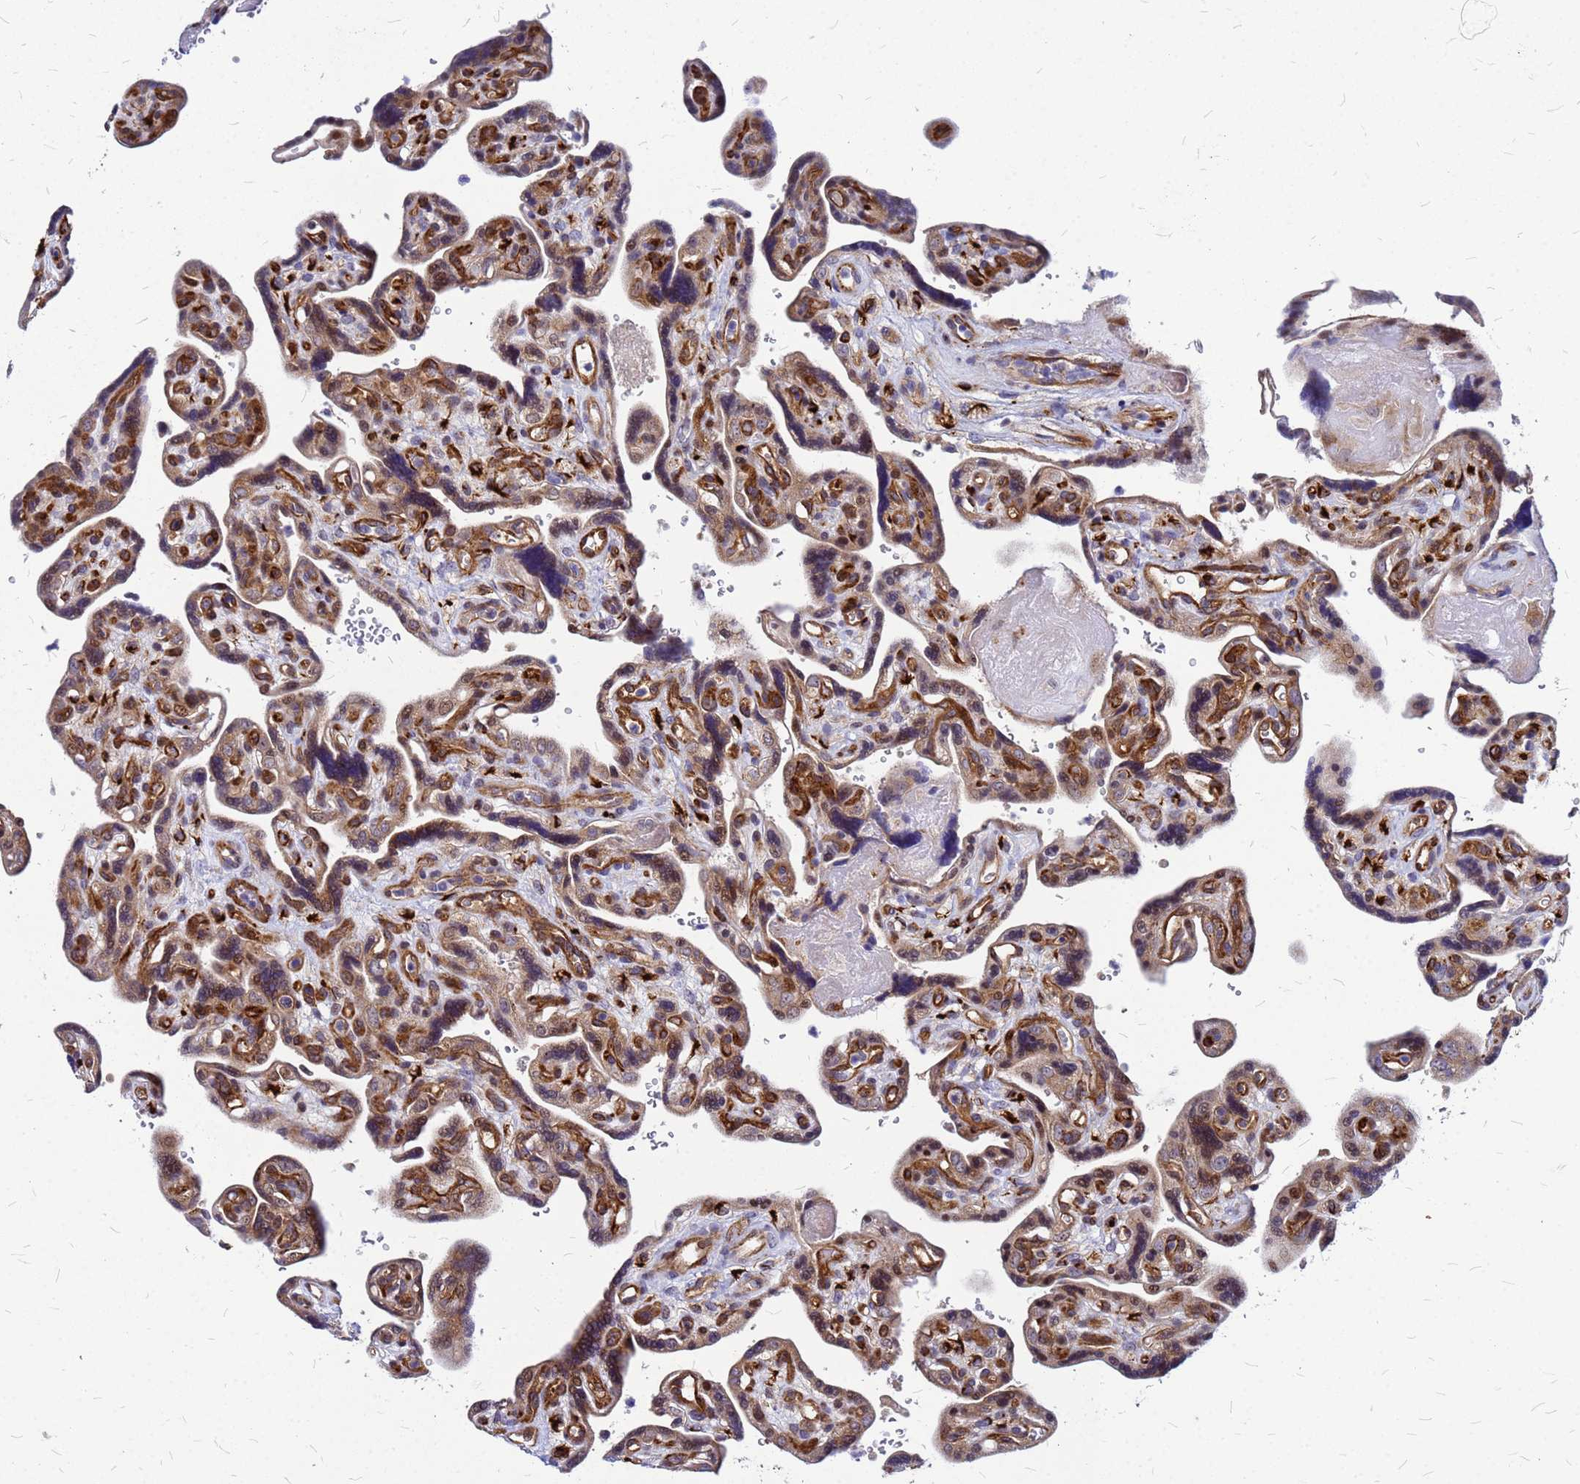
{"staining": {"intensity": "moderate", "quantity": "25%-75%", "location": "cytoplasmic/membranous,nuclear"}, "tissue": "placenta", "cell_type": "Trophoblastic cells", "image_type": "normal", "snomed": [{"axis": "morphology", "description": "Normal tissue, NOS"}, {"axis": "topography", "description": "Placenta"}], "caption": "The immunohistochemical stain shows moderate cytoplasmic/membranous,nuclear positivity in trophoblastic cells of unremarkable placenta.", "gene": "NOSTRIN", "patient": {"sex": "female", "age": 39}}